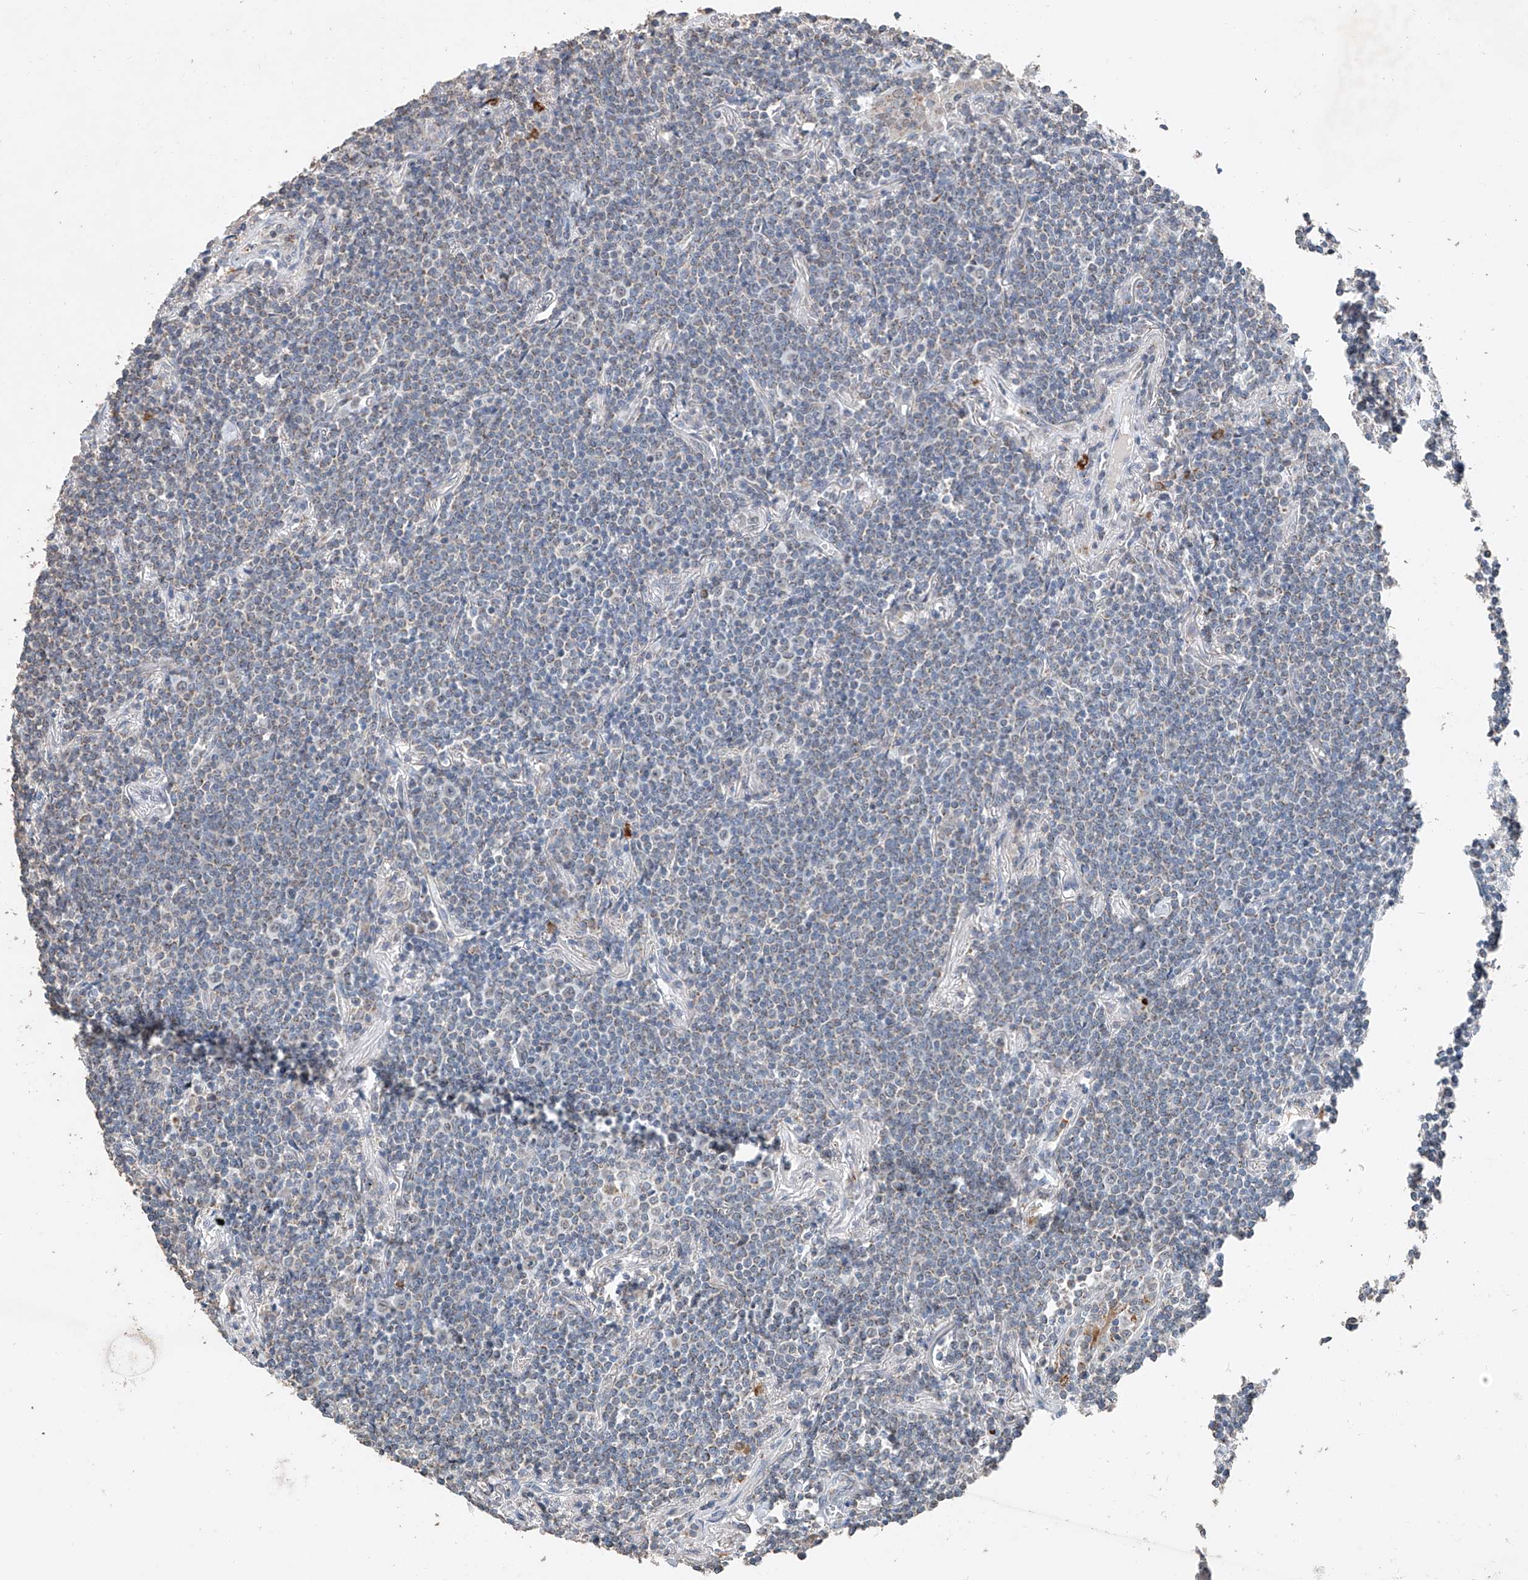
{"staining": {"intensity": "weak", "quantity": "25%-75%", "location": "cytoplasmic/membranous"}, "tissue": "lymphoma", "cell_type": "Tumor cells", "image_type": "cancer", "snomed": [{"axis": "morphology", "description": "Malignant lymphoma, non-Hodgkin's type, Low grade"}, {"axis": "topography", "description": "Lung"}], "caption": "Protein expression analysis of human low-grade malignant lymphoma, non-Hodgkin's type reveals weak cytoplasmic/membranous expression in approximately 25%-75% of tumor cells. The protein is stained brown, and the nuclei are stained in blue (DAB IHC with brightfield microscopy, high magnification).", "gene": "KLF15", "patient": {"sex": "female", "age": 71}}